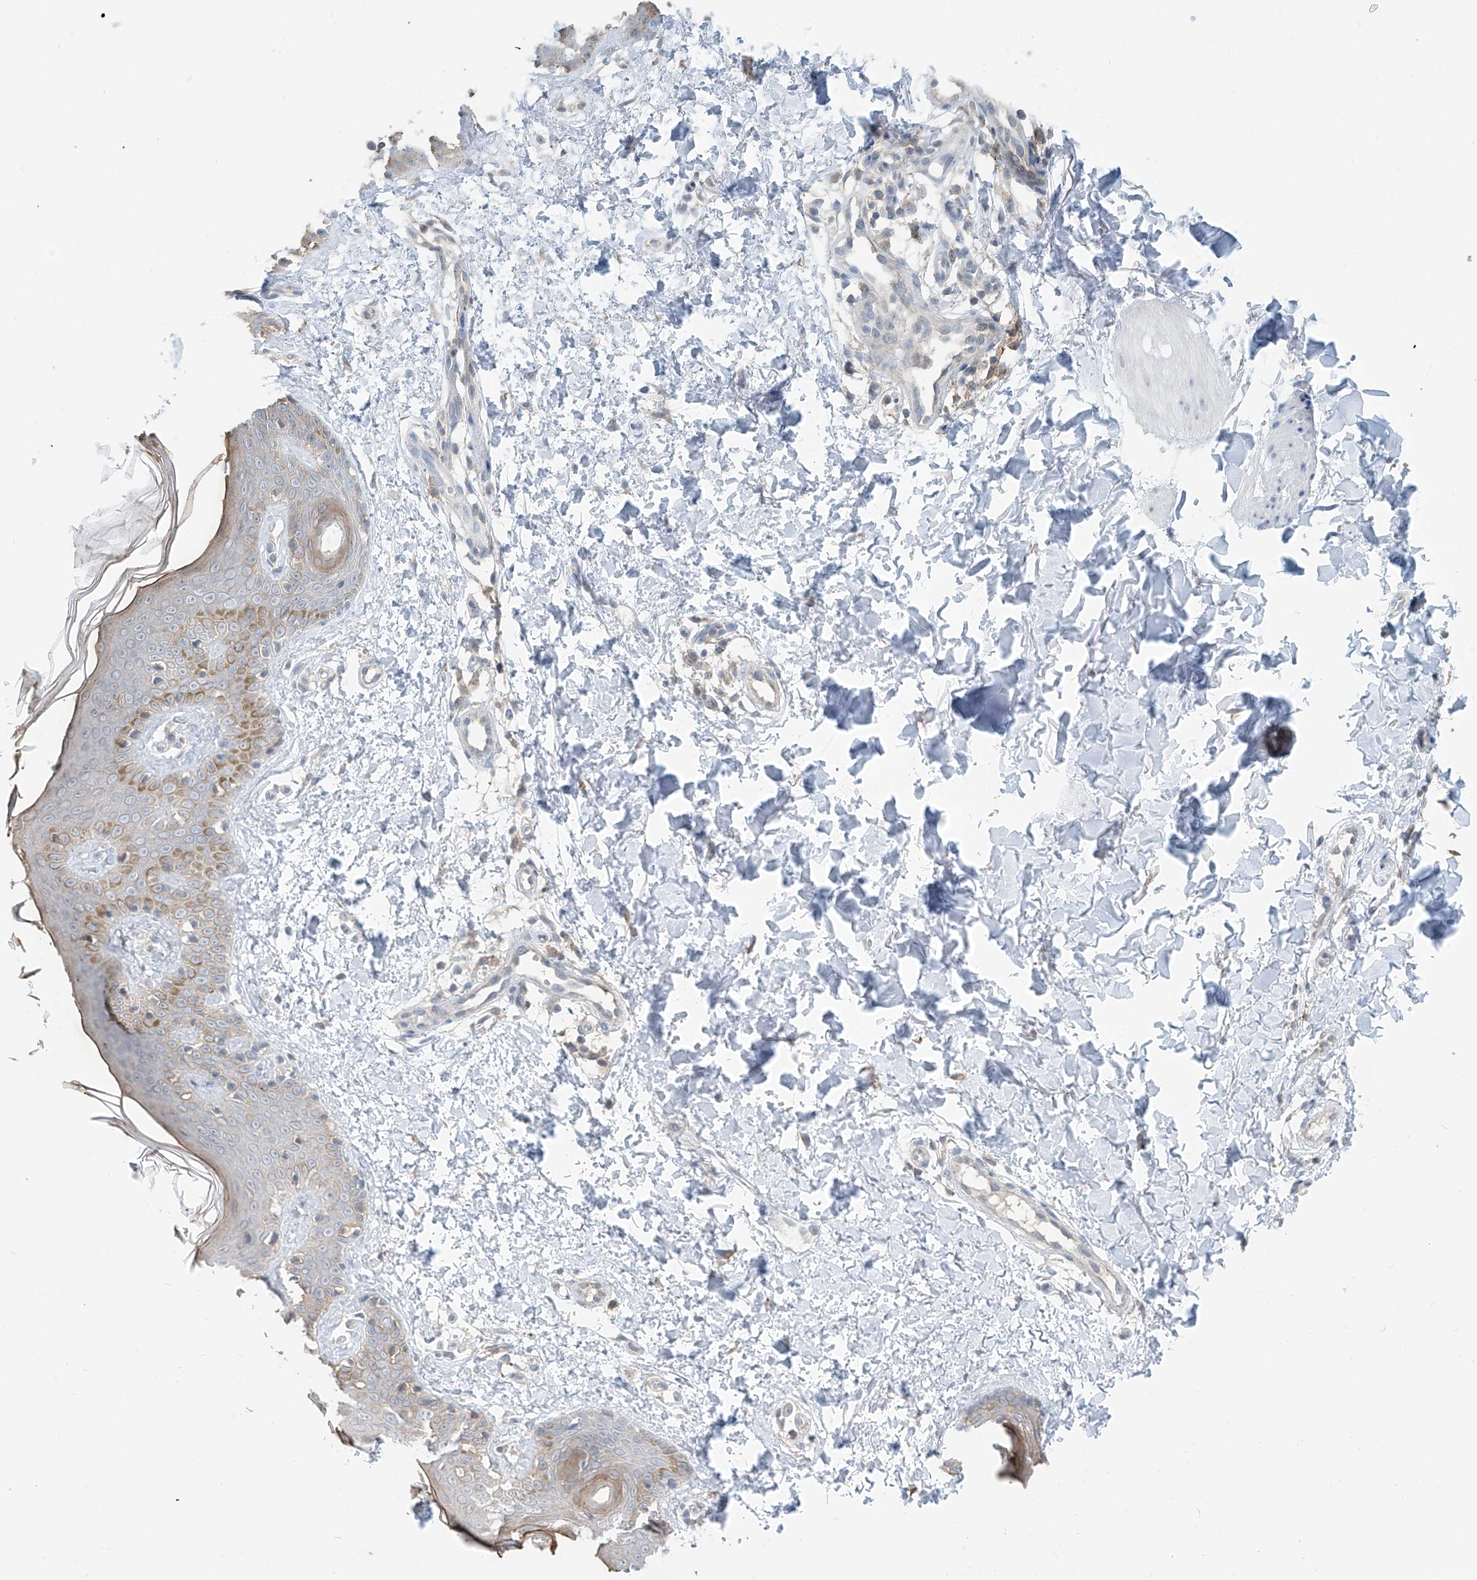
{"staining": {"intensity": "weak", "quantity": "25%-75%", "location": "cytoplasmic/membranous"}, "tissue": "skin", "cell_type": "Fibroblasts", "image_type": "normal", "snomed": [{"axis": "morphology", "description": "Normal tissue, NOS"}, {"axis": "topography", "description": "Skin"}], "caption": "A brown stain highlights weak cytoplasmic/membranous expression of a protein in fibroblasts of unremarkable human skin. (Stains: DAB in brown, nuclei in blue, Microscopy: brightfield microscopy at high magnification).", "gene": "KCNK10", "patient": {"sex": "male", "age": 37}}